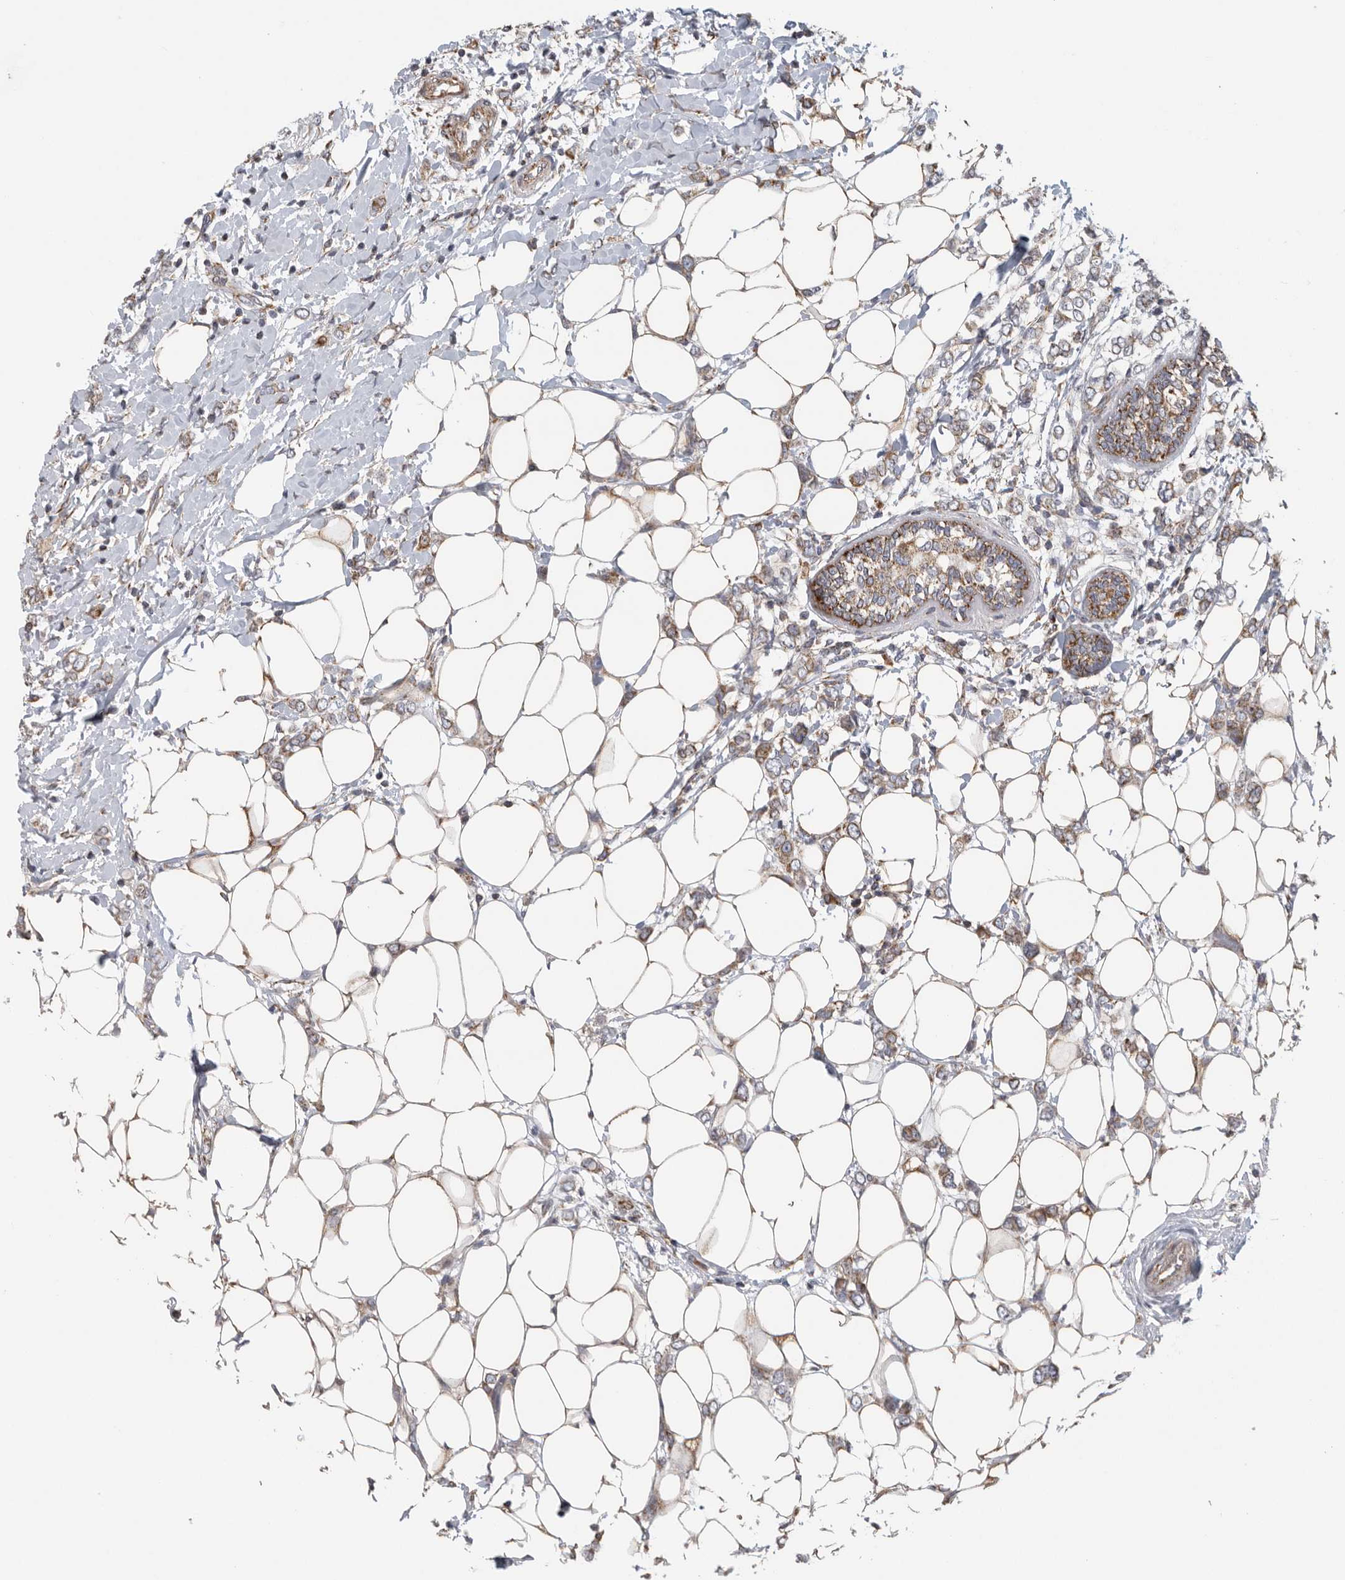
{"staining": {"intensity": "weak", "quantity": ">75%", "location": "cytoplasmic/membranous"}, "tissue": "breast cancer", "cell_type": "Tumor cells", "image_type": "cancer", "snomed": [{"axis": "morphology", "description": "Normal tissue, NOS"}, {"axis": "morphology", "description": "Lobular carcinoma"}, {"axis": "topography", "description": "Breast"}], "caption": "An immunohistochemistry (IHC) micrograph of neoplastic tissue is shown. Protein staining in brown shows weak cytoplasmic/membranous positivity in lobular carcinoma (breast) within tumor cells. The protein of interest is shown in brown color, while the nuclei are stained blue.", "gene": "FKBP8", "patient": {"sex": "female", "age": 47}}